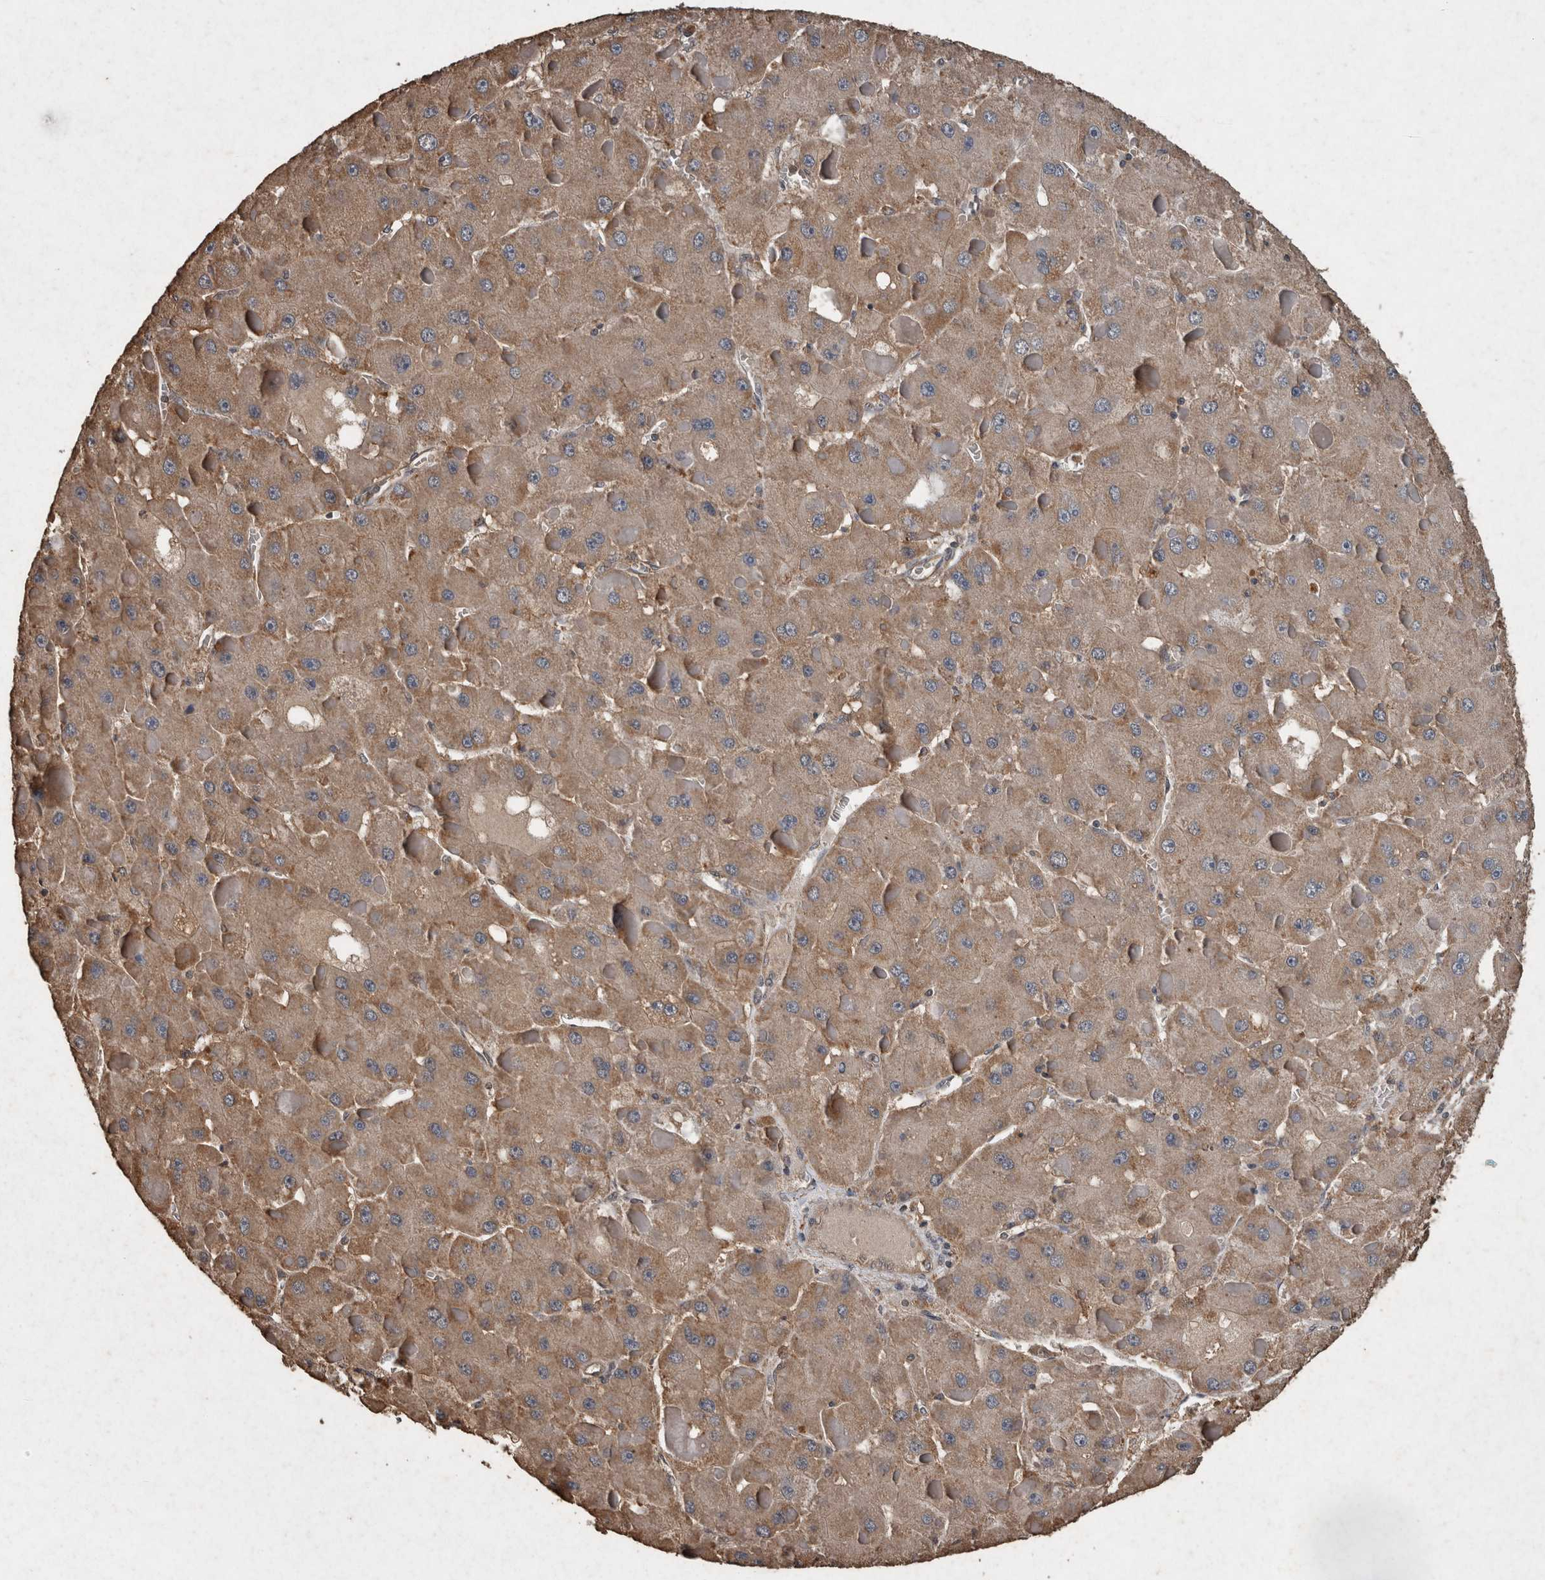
{"staining": {"intensity": "moderate", "quantity": ">75%", "location": "cytoplasmic/membranous"}, "tissue": "liver cancer", "cell_type": "Tumor cells", "image_type": "cancer", "snomed": [{"axis": "morphology", "description": "Carcinoma, Hepatocellular, NOS"}, {"axis": "topography", "description": "Liver"}], "caption": "Immunohistochemical staining of human liver cancer reveals medium levels of moderate cytoplasmic/membranous expression in about >75% of tumor cells.", "gene": "FGFRL1", "patient": {"sex": "female", "age": 73}}